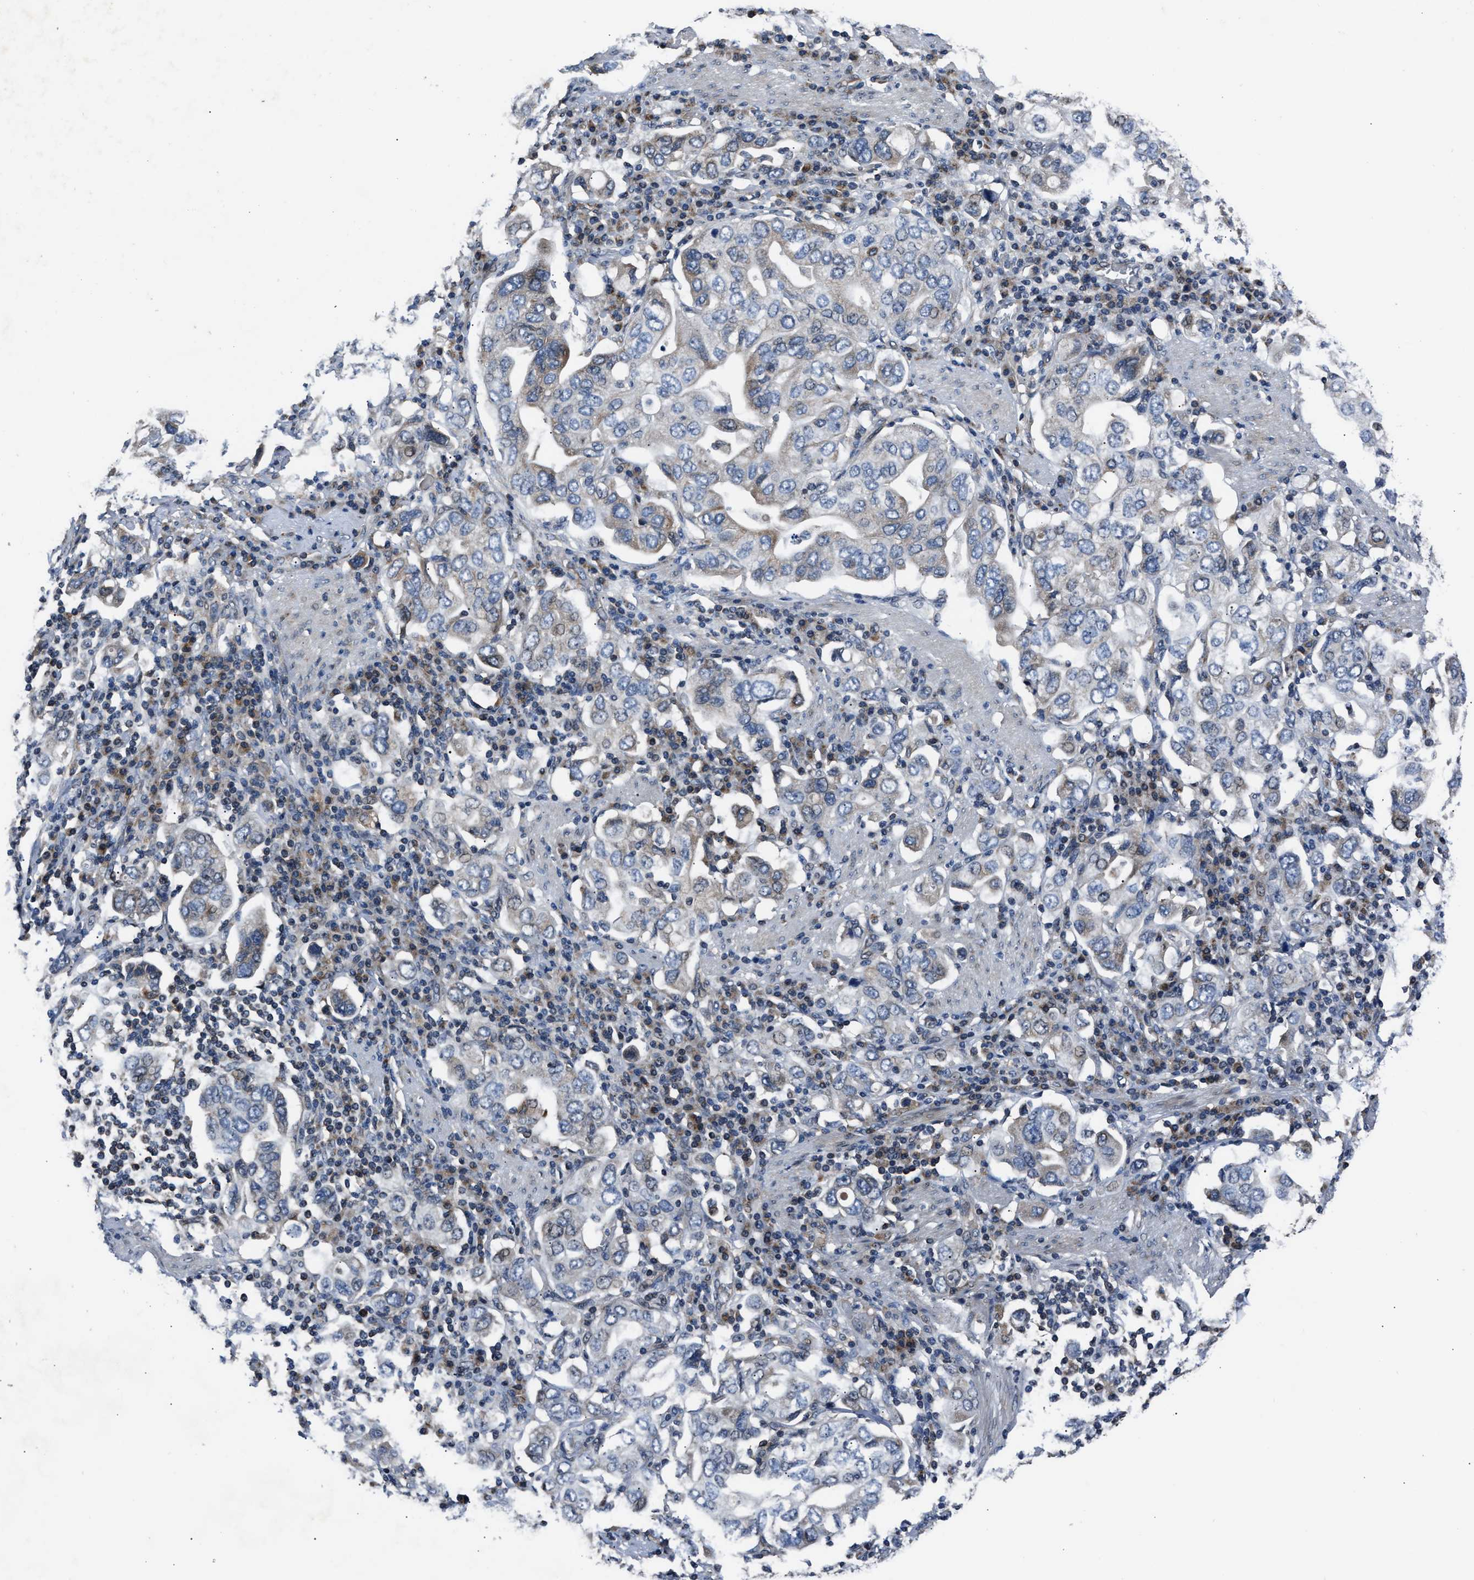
{"staining": {"intensity": "weak", "quantity": "<25%", "location": "cytoplasmic/membranous"}, "tissue": "stomach cancer", "cell_type": "Tumor cells", "image_type": "cancer", "snomed": [{"axis": "morphology", "description": "Adenocarcinoma, NOS"}, {"axis": "topography", "description": "Stomach, upper"}], "caption": "Immunohistochemistry (IHC) photomicrograph of neoplastic tissue: human stomach cancer (adenocarcinoma) stained with DAB exhibits no significant protein staining in tumor cells. Nuclei are stained in blue.", "gene": "TNRC18", "patient": {"sex": "male", "age": 62}}